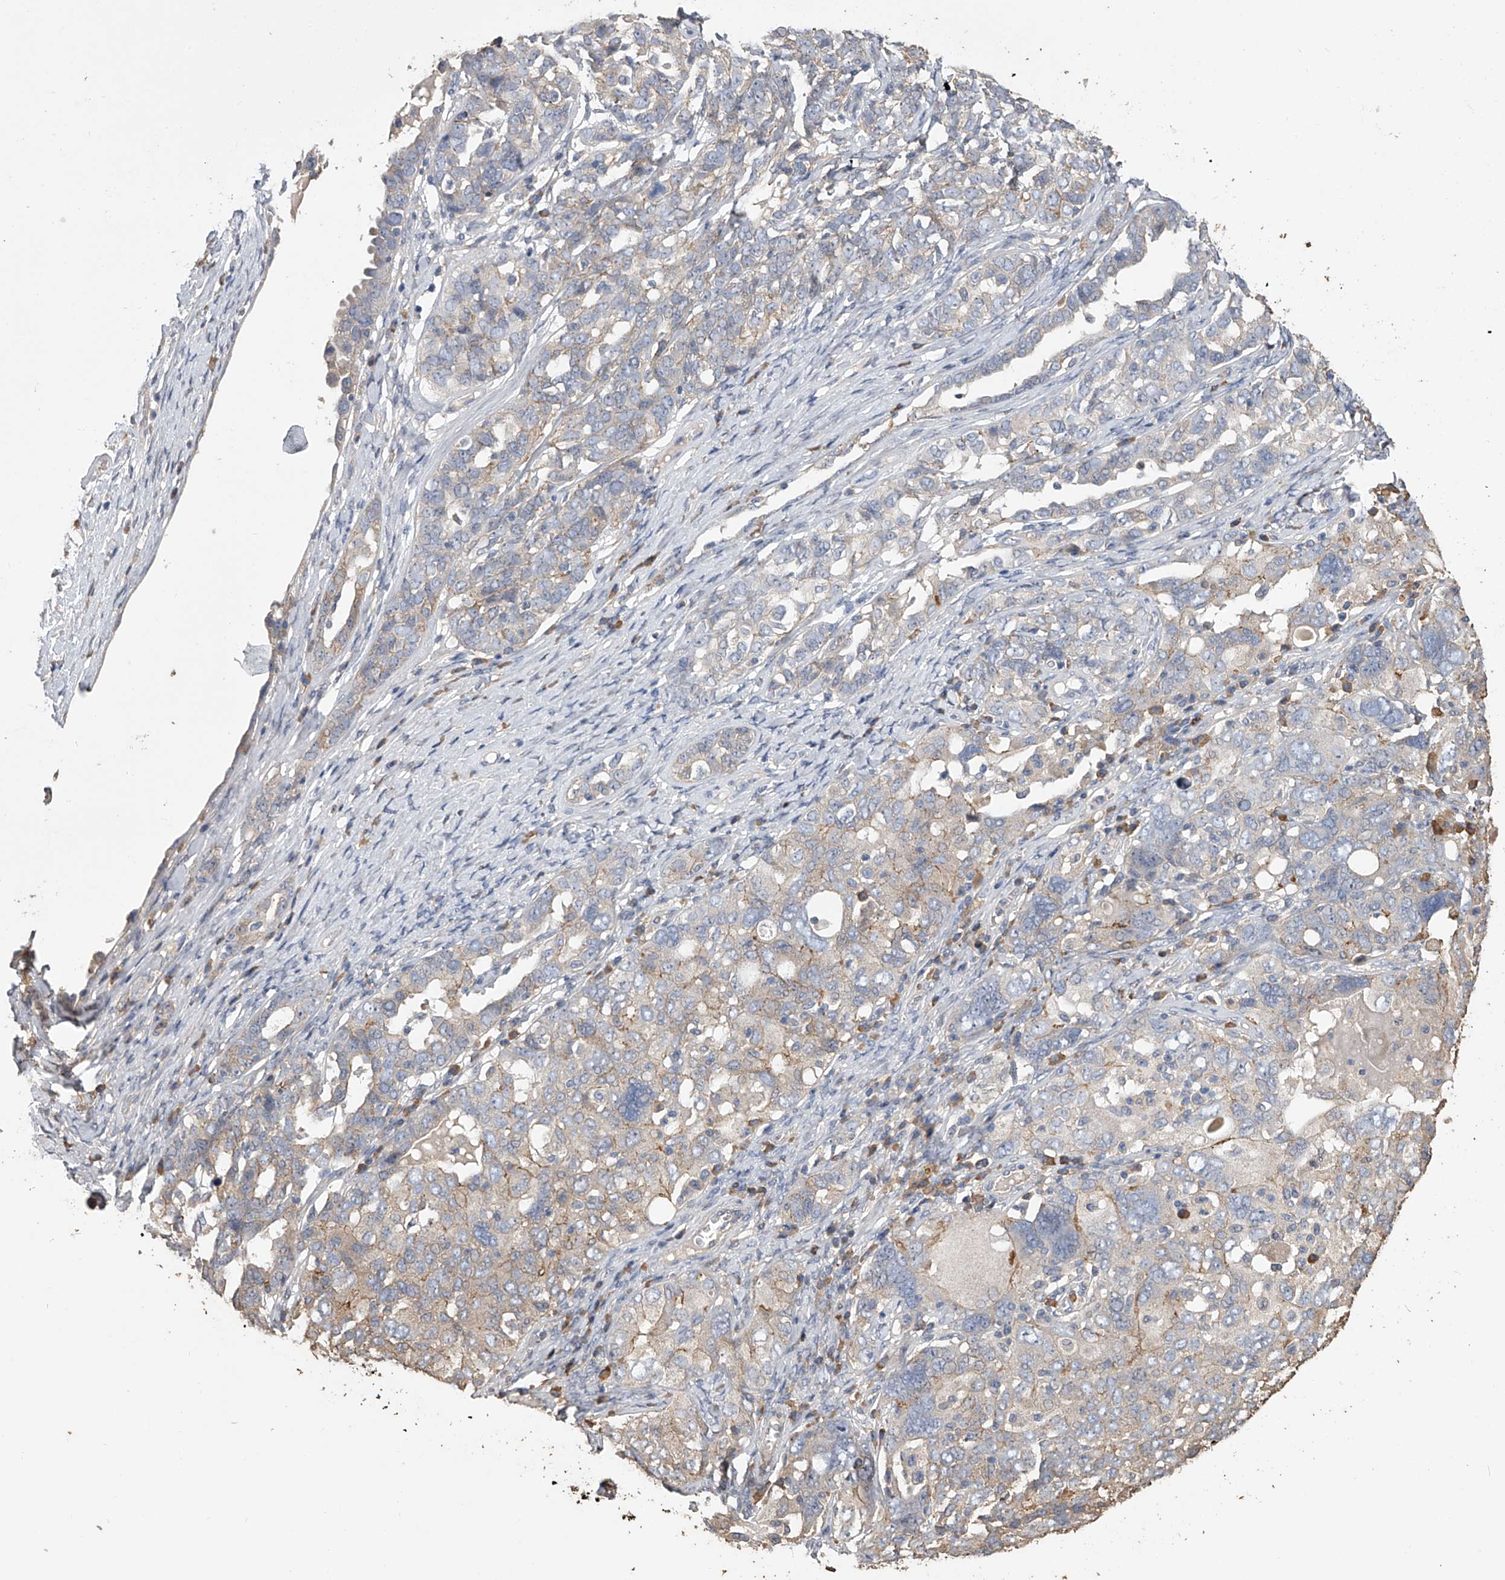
{"staining": {"intensity": "moderate", "quantity": "<25%", "location": "cytoplasmic/membranous"}, "tissue": "ovarian cancer", "cell_type": "Tumor cells", "image_type": "cancer", "snomed": [{"axis": "morphology", "description": "Carcinoma, endometroid"}, {"axis": "topography", "description": "Ovary"}], "caption": "A low amount of moderate cytoplasmic/membranous positivity is appreciated in approximately <25% of tumor cells in ovarian cancer tissue.", "gene": "ZNF343", "patient": {"sex": "female", "age": 62}}